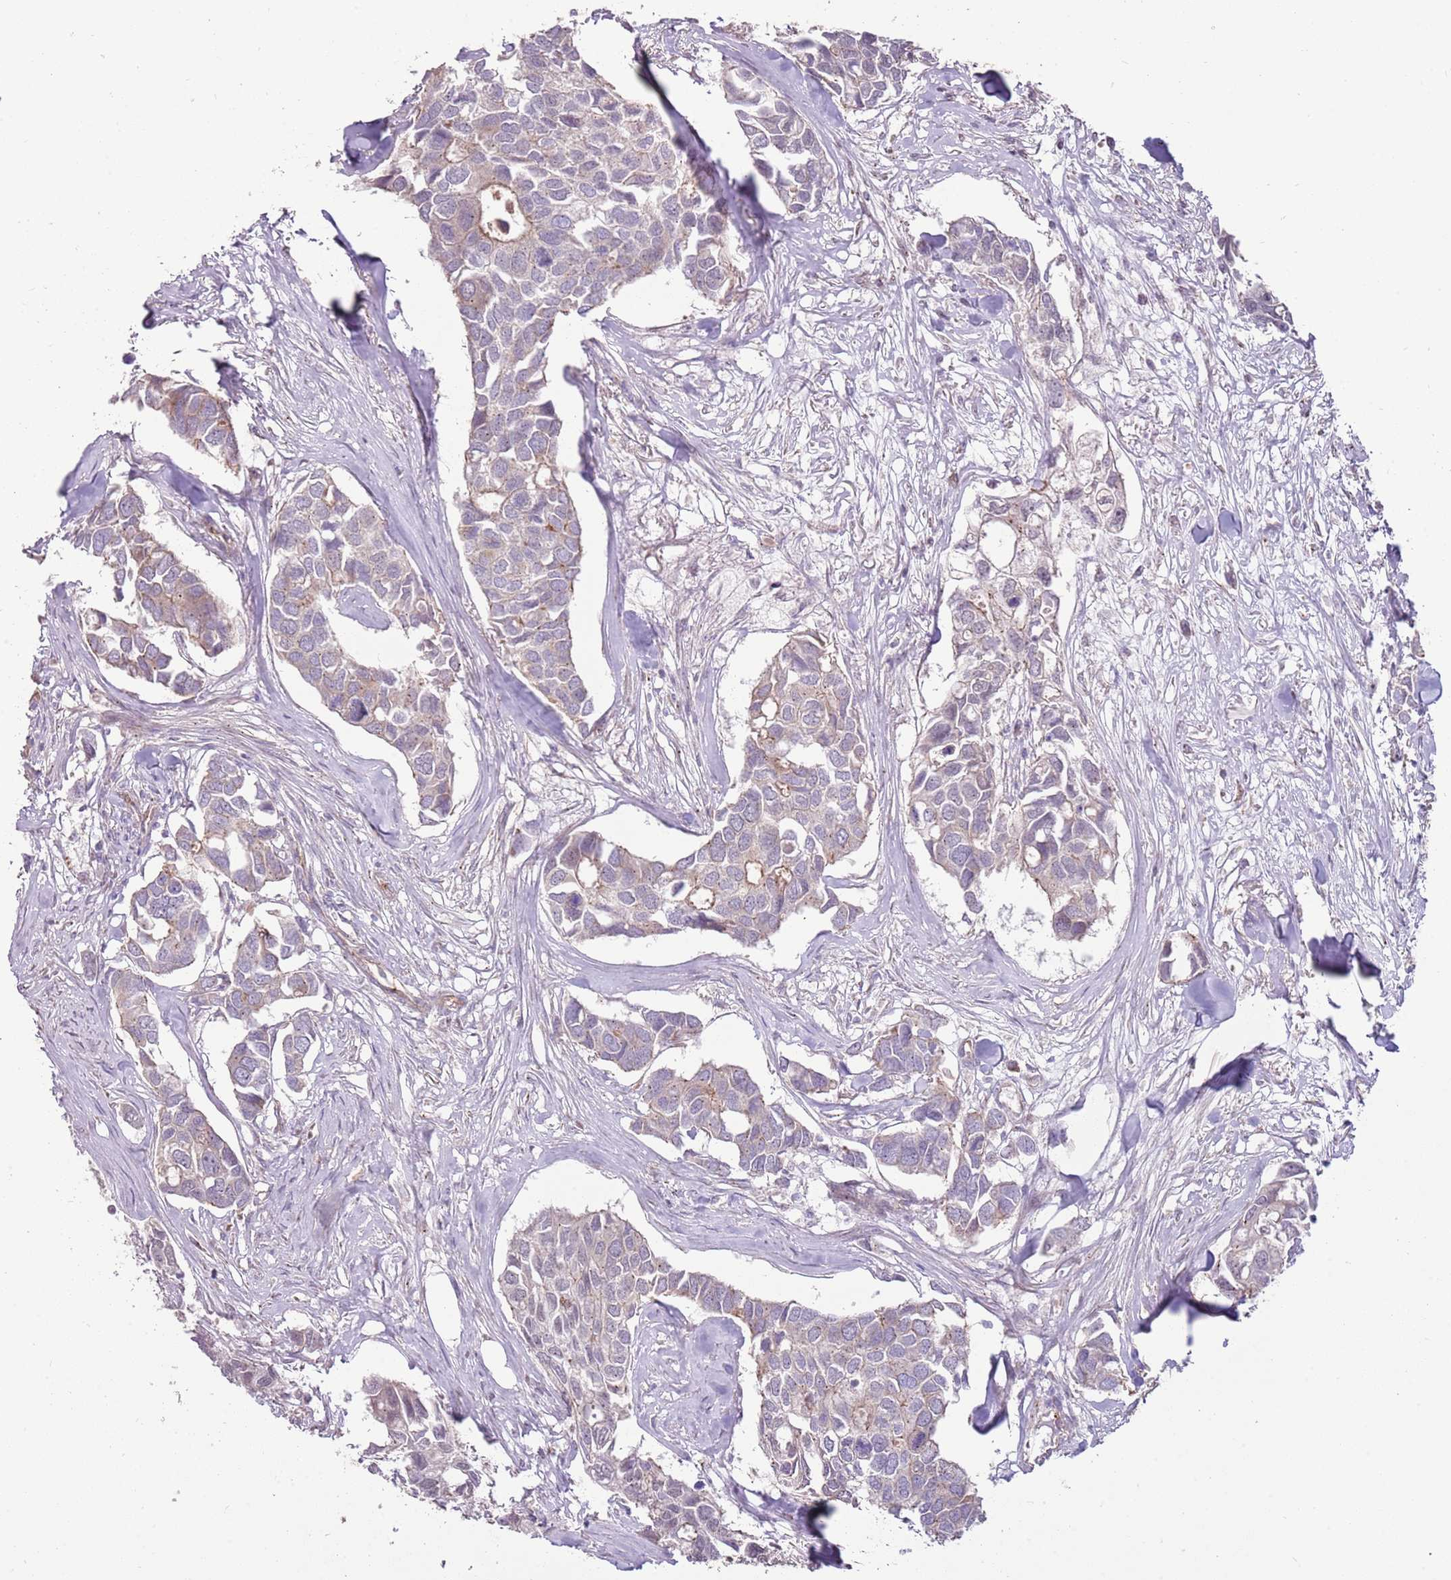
{"staining": {"intensity": "weak", "quantity": "<25%", "location": "cytoplasmic/membranous"}, "tissue": "breast cancer", "cell_type": "Tumor cells", "image_type": "cancer", "snomed": [{"axis": "morphology", "description": "Duct carcinoma"}, {"axis": "topography", "description": "Breast"}], "caption": "High magnification brightfield microscopy of breast cancer stained with DAB (brown) and counterstained with hematoxylin (blue): tumor cells show no significant expression.", "gene": "SPATA31D1", "patient": {"sex": "female", "age": 83}}